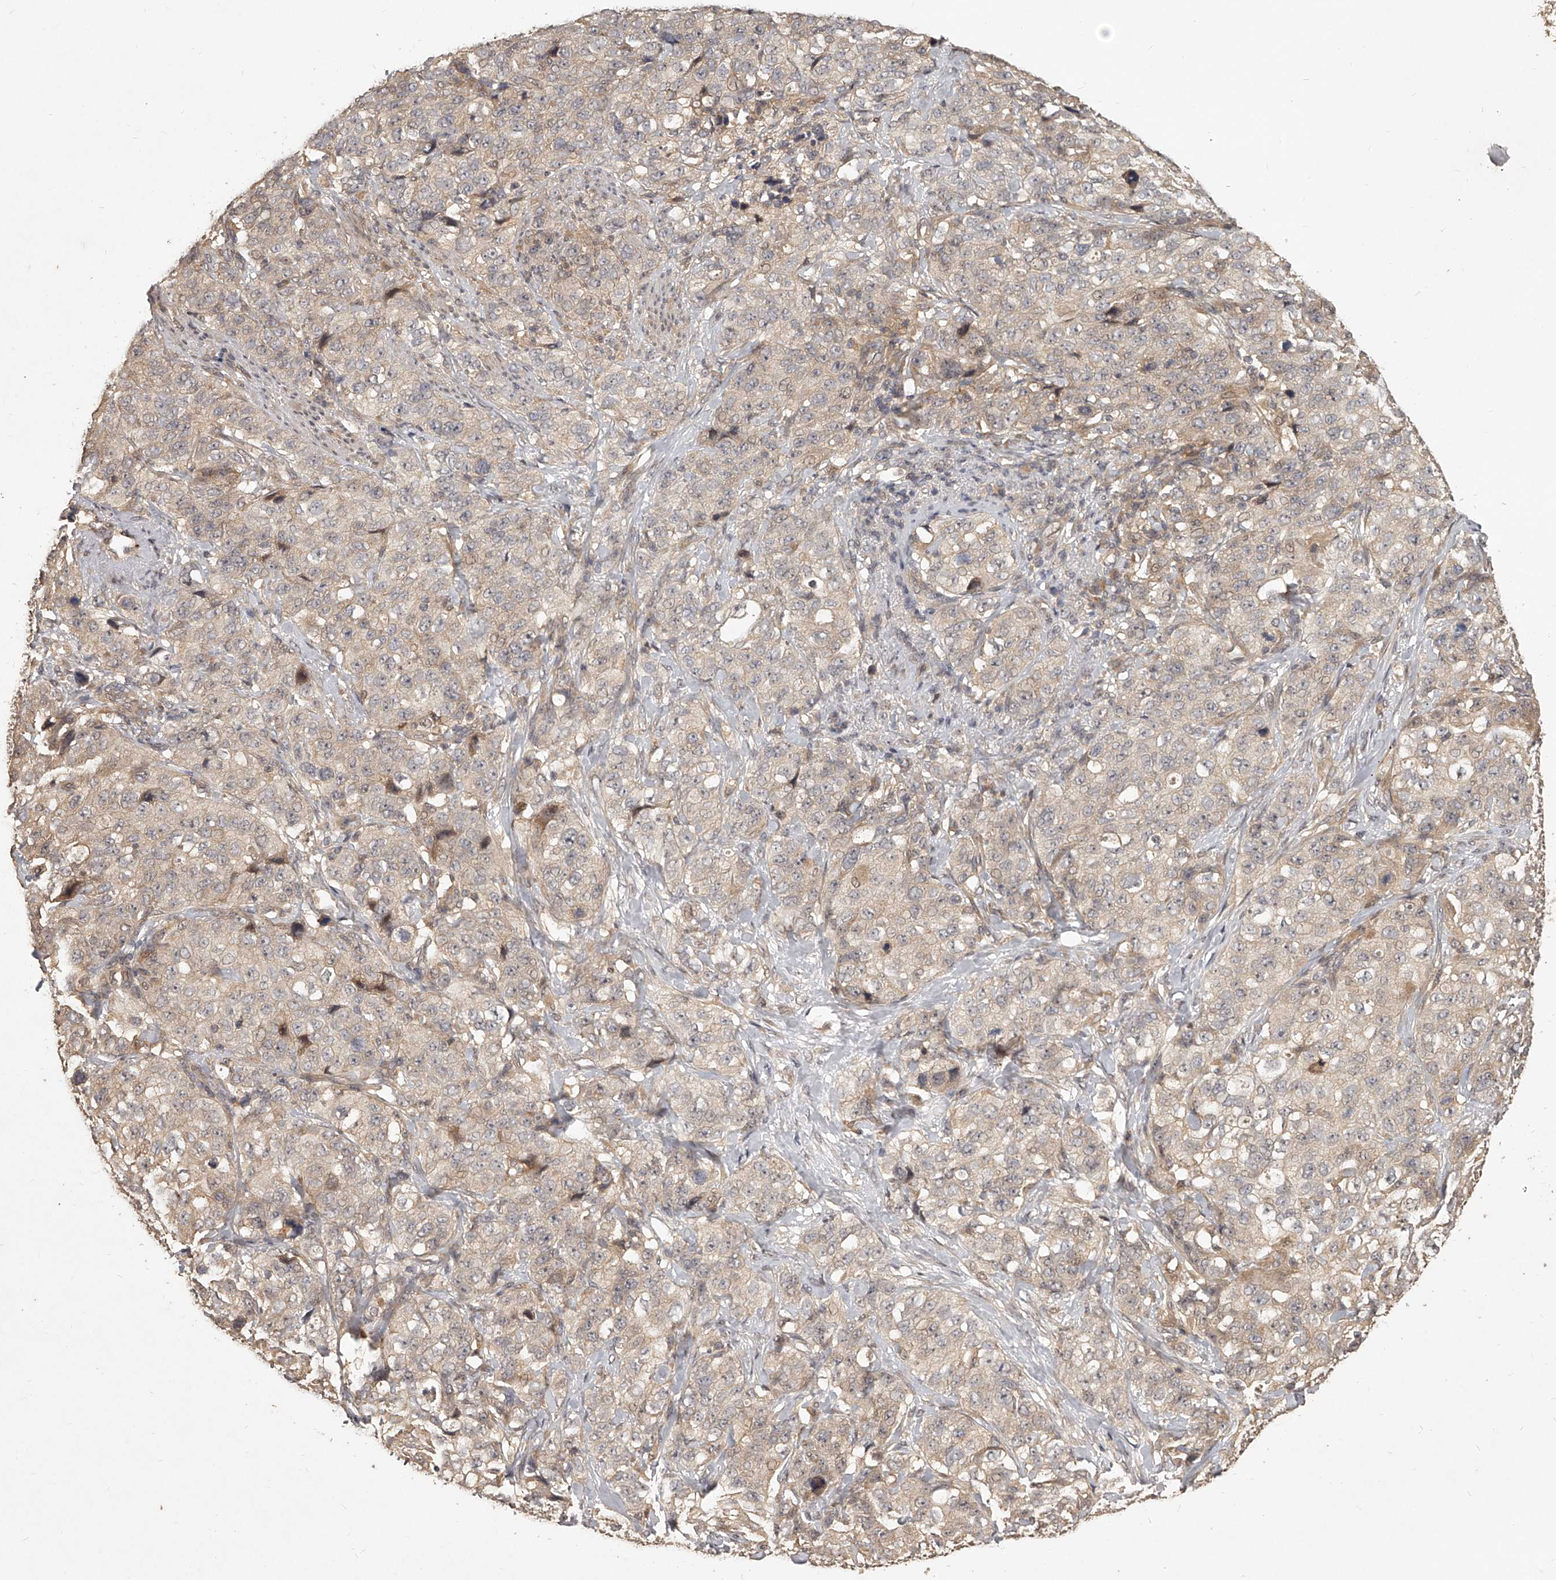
{"staining": {"intensity": "weak", "quantity": "<25%", "location": "cytoplasmic/membranous"}, "tissue": "stomach cancer", "cell_type": "Tumor cells", "image_type": "cancer", "snomed": [{"axis": "morphology", "description": "Adenocarcinoma, NOS"}, {"axis": "topography", "description": "Stomach"}], "caption": "Tumor cells are negative for brown protein staining in stomach cancer (adenocarcinoma). (Brightfield microscopy of DAB immunohistochemistry (IHC) at high magnification).", "gene": "SLC37A1", "patient": {"sex": "male", "age": 48}}